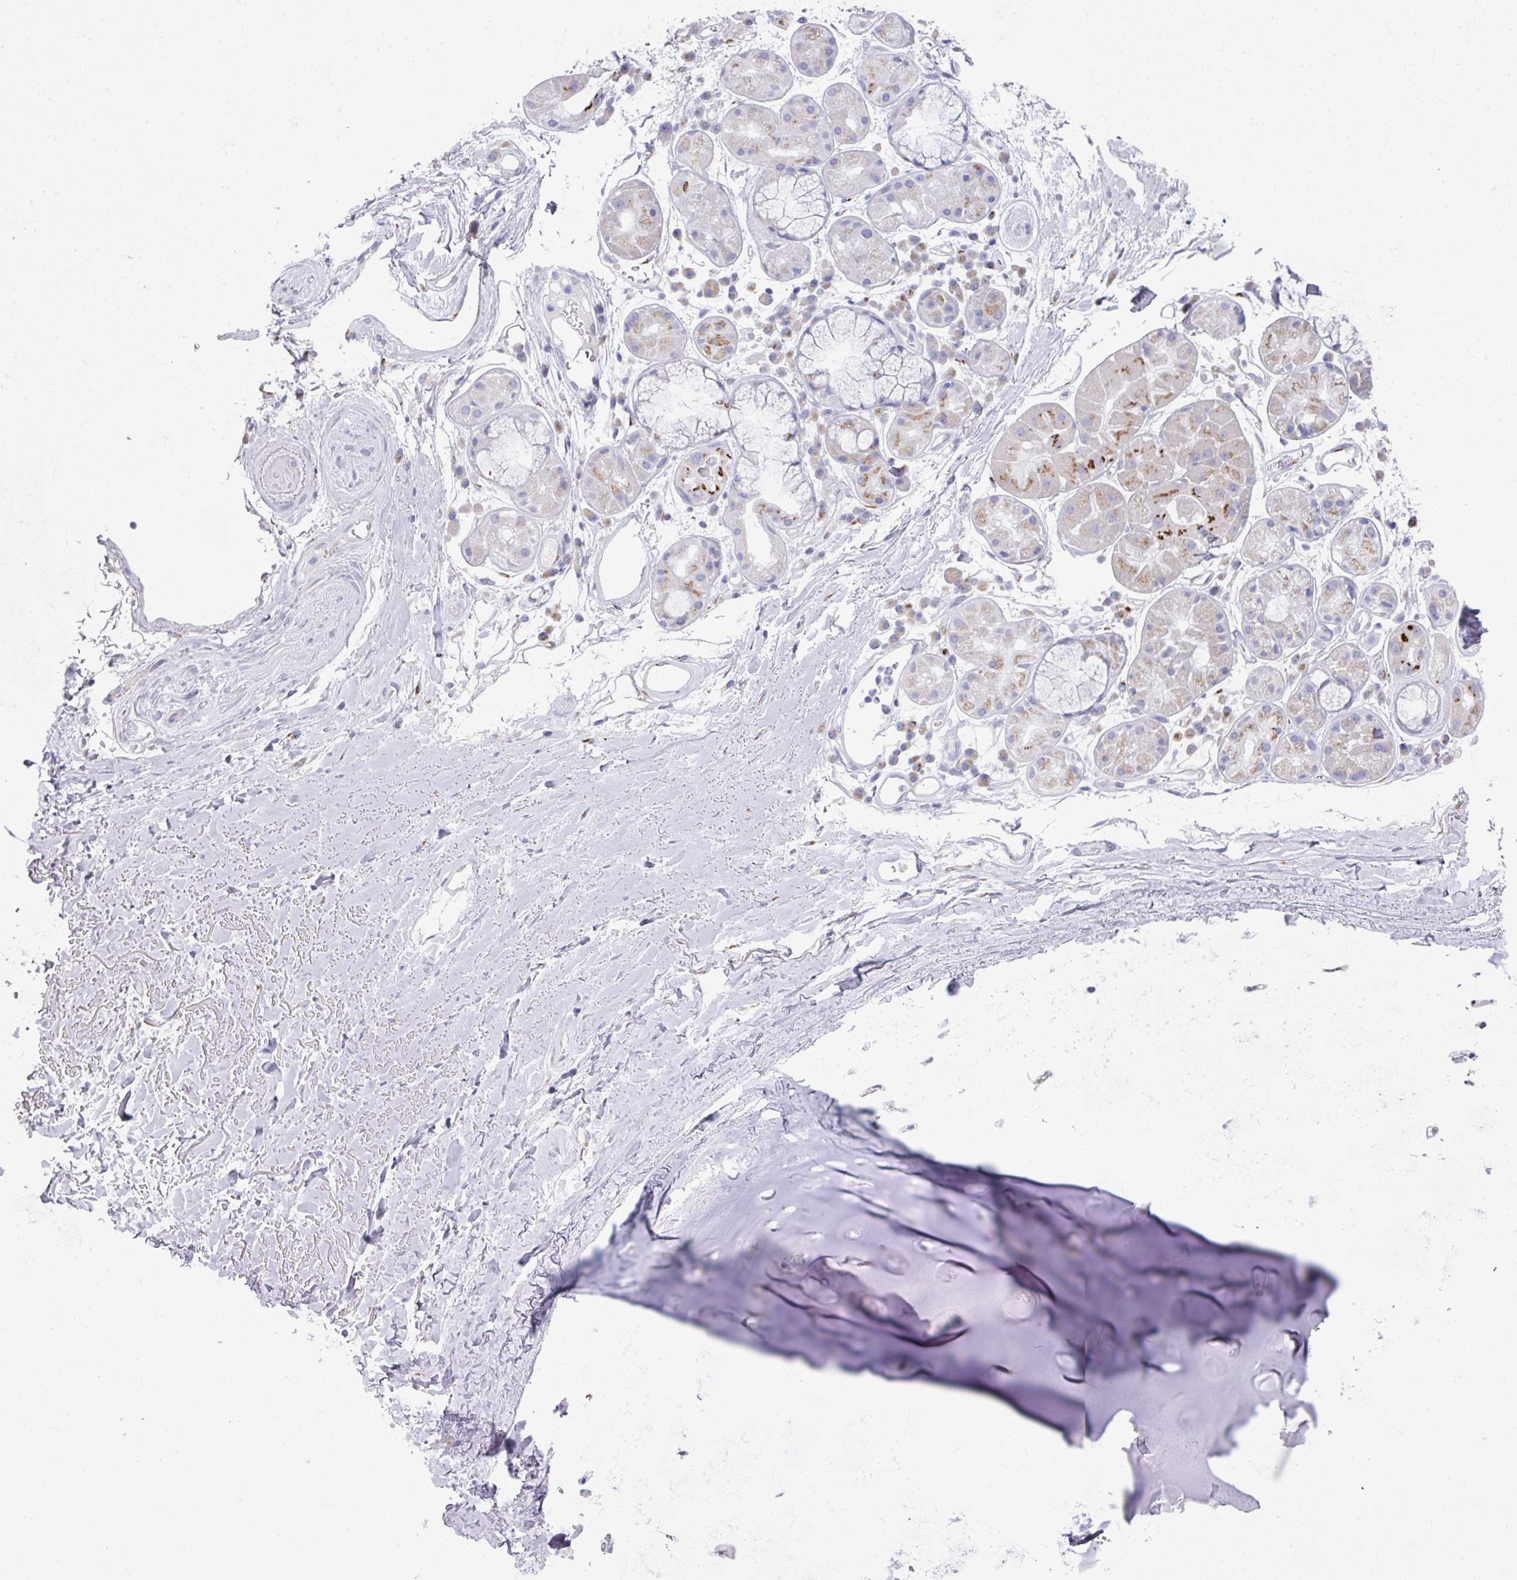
{"staining": {"intensity": "moderate", "quantity": "<25%", "location": "cytoplasmic/membranous"}, "tissue": "soft tissue", "cell_type": "Chondrocytes", "image_type": "normal", "snomed": [{"axis": "morphology", "description": "Normal tissue, NOS"}, {"axis": "topography", "description": "Cartilage tissue"}], "caption": "Benign soft tissue demonstrates moderate cytoplasmic/membranous expression in about <25% of chondrocytes (IHC, brightfield microscopy, high magnification)..", "gene": "VKORC1L1", "patient": {"sex": "male", "age": 80}}